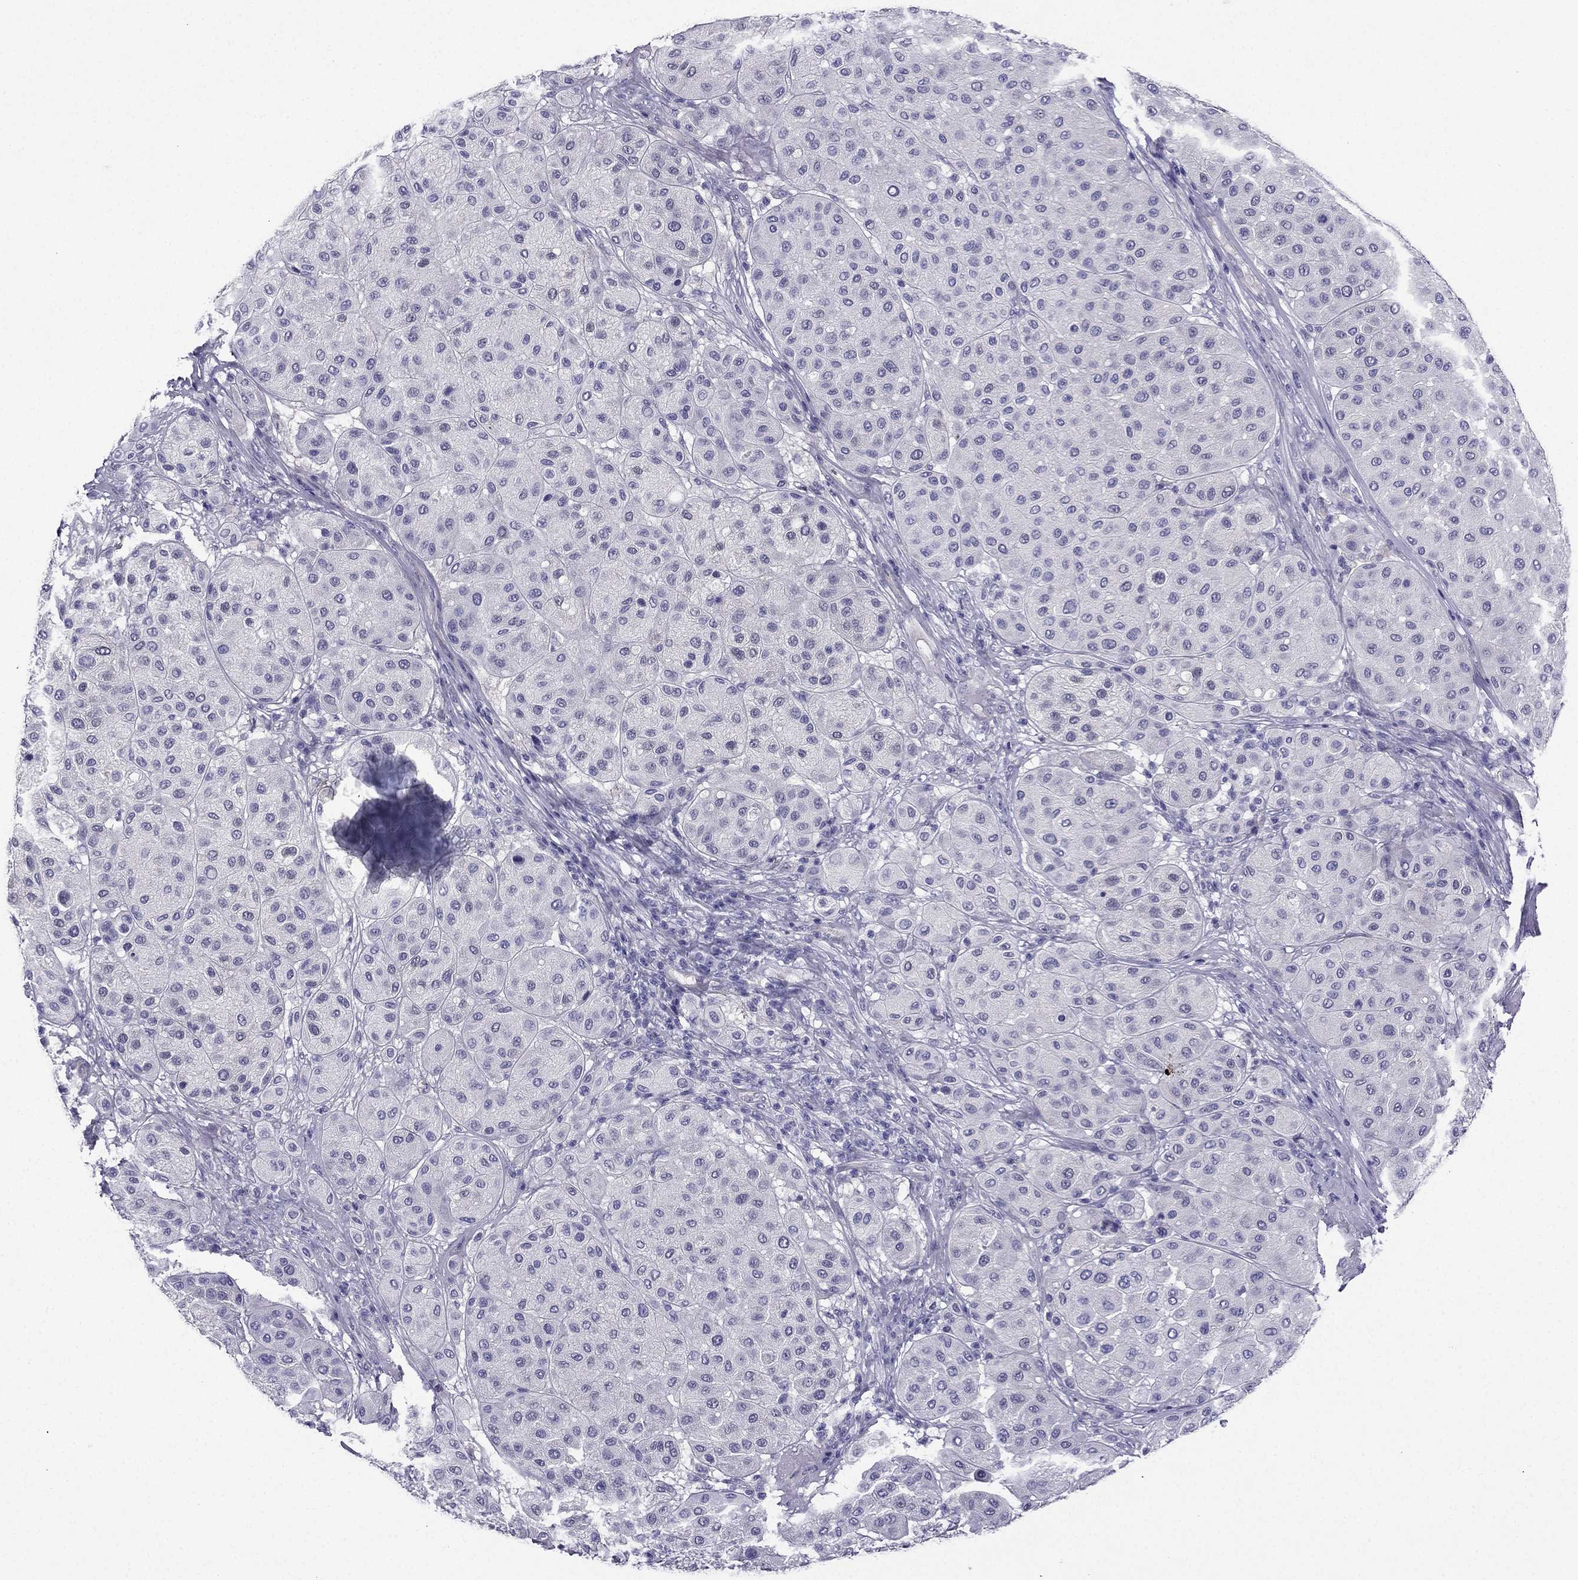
{"staining": {"intensity": "negative", "quantity": "none", "location": "none"}, "tissue": "melanoma", "cell_type": "Tumor cells", "image_type": "cancer", "snomed": [{"axis": "morphology", "description": "Malignant melanoma, Metastatic site"}, {"axis": "topography", "description": "Smooth muscle"}], "caption": "Tumor cells show no significant protein staining in melanoma.", "gene": "KCNJ10", "patient": {"sex": "male", "age": 41}}